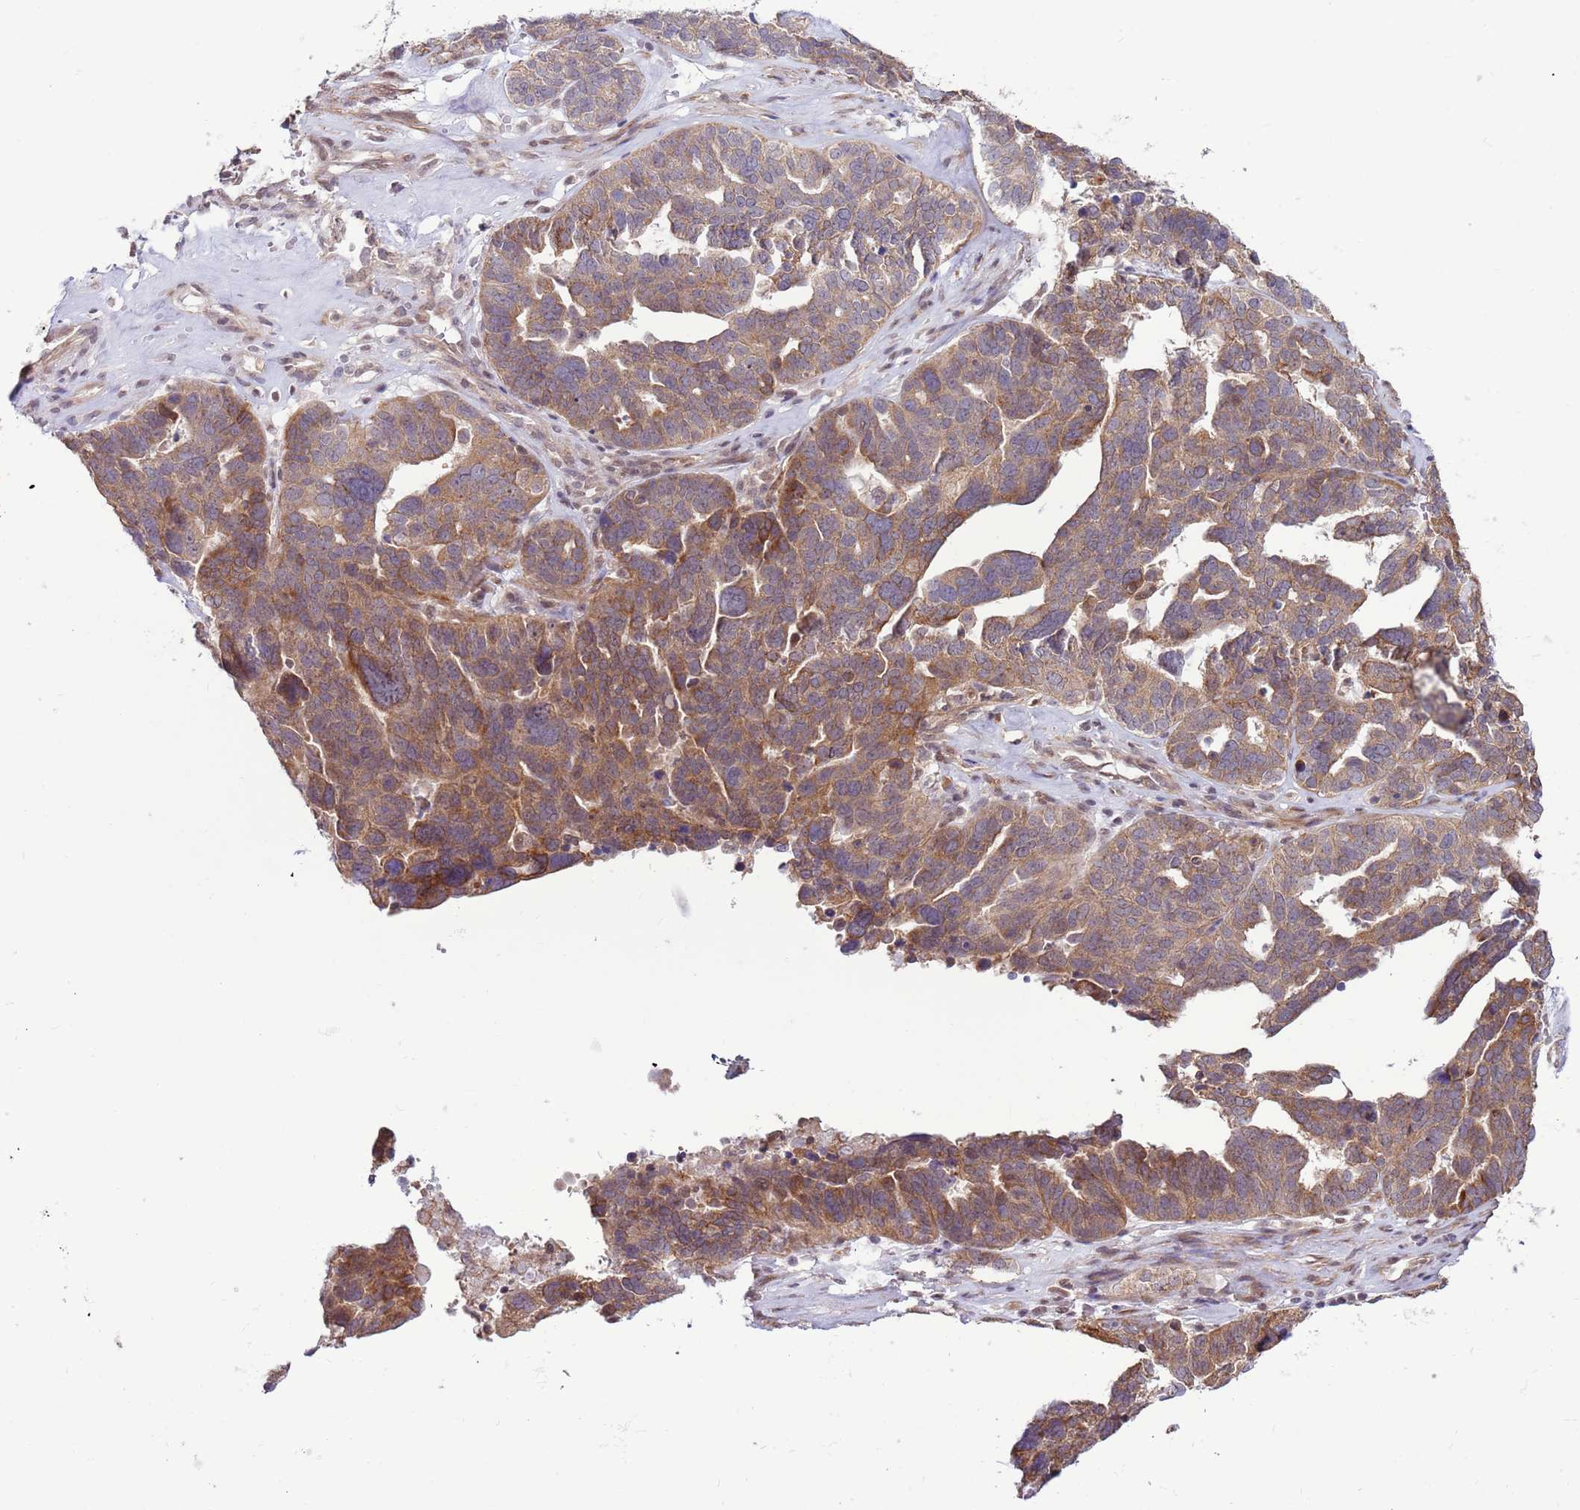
{"staining": {"intensity": "moderate", "quantity": ">75%", "location": "cytoplasmic/membranous"}, "tissue": "ovarian cancer", "cell_type": "Tumor cells", "image_type": "cancer", "snomed": [{"axis": "morphology", "description": "Cystadenocarcinoma, serous, NOS"}, {"axis": "topography", "description": "Ovary"}], "caption": "The image shows staining of ovarian cancer (serous cystadenocarcinoma), revealing moderate cytoplasmic/membranous protein staining (brown color) within tumor cells.", "gene": "DCAF4", "patient": {"sex": "female", "age": 59}}